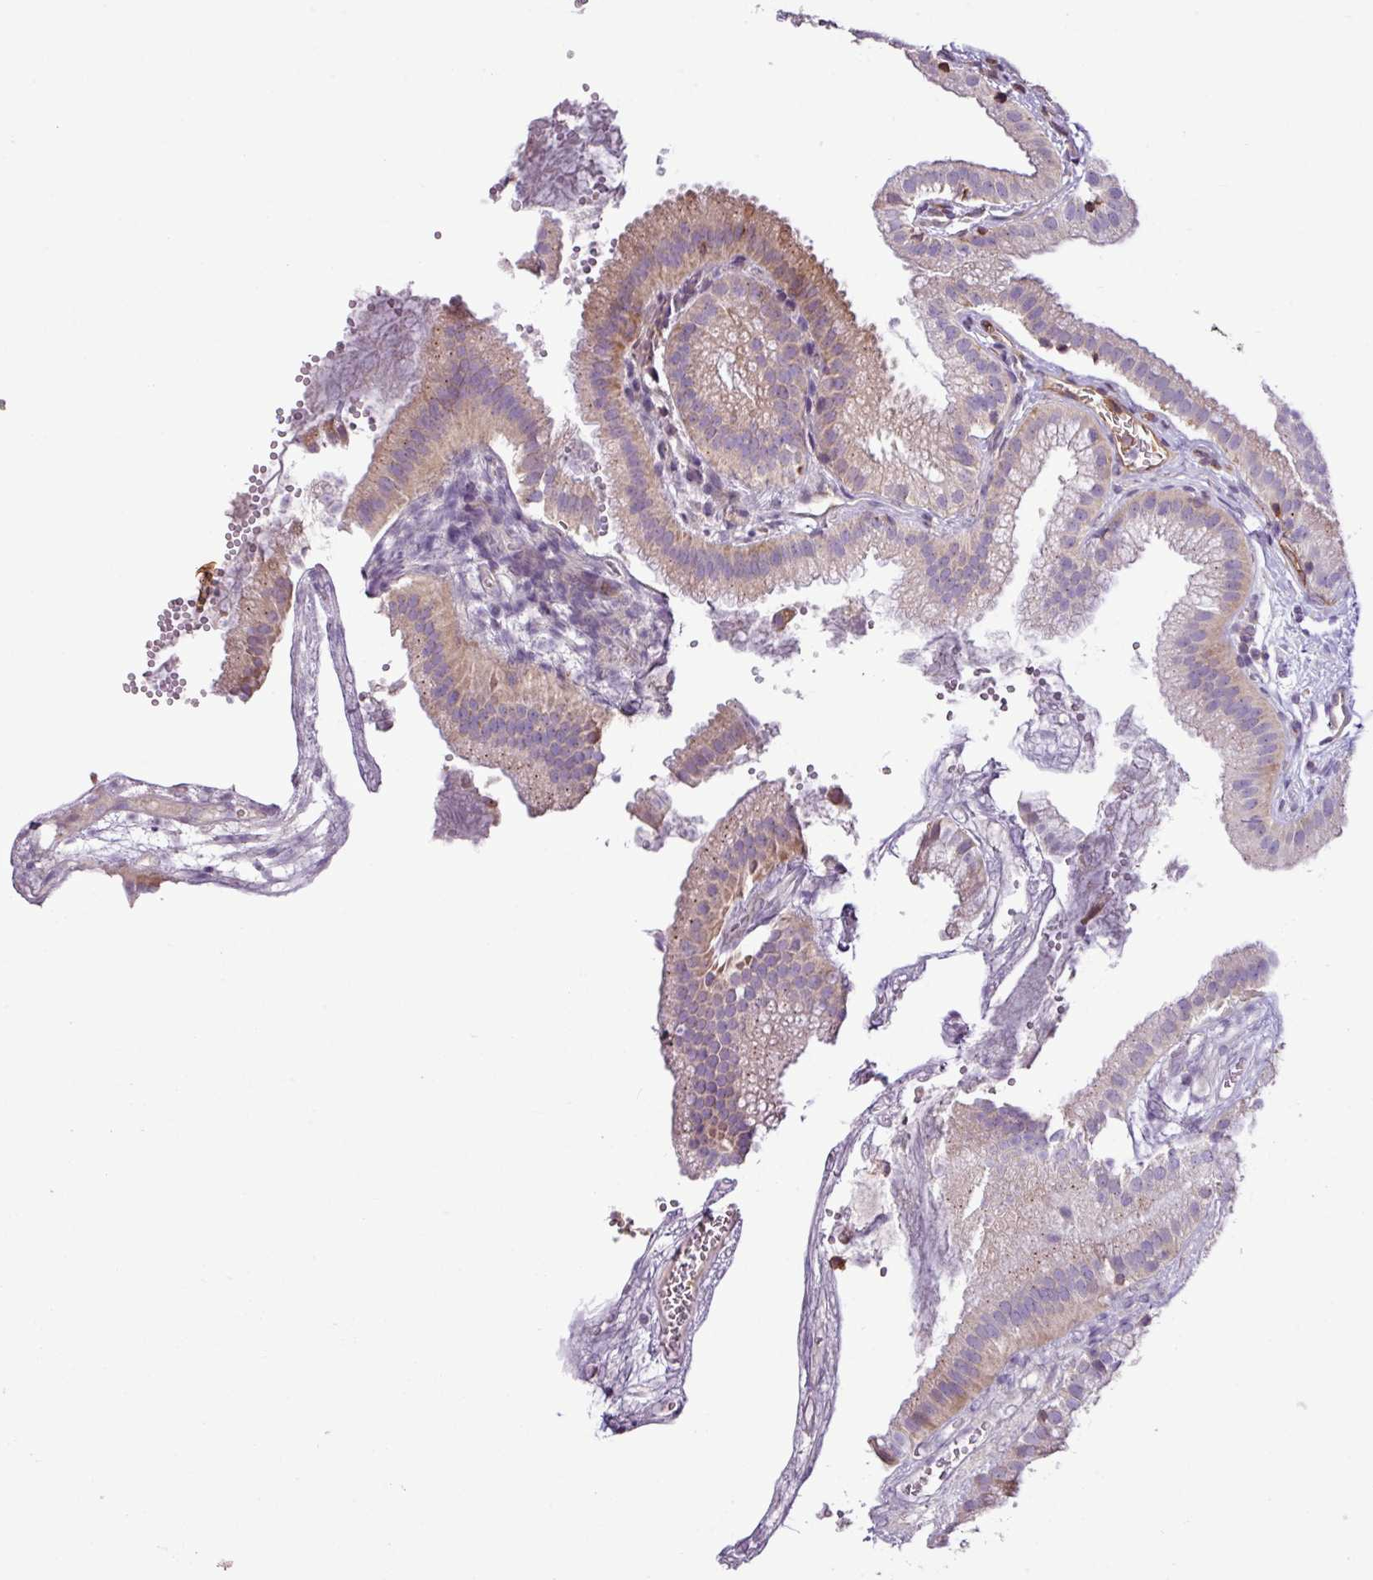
{"staining": {"intensity": "moderate", "quantity": "<25%", "location": "cytoplasmic/membranous"}, "tissue": "gallbladder", "cell_type": "Glandular cells", "image_type": "normal", "snomed": [{"axis": "morphology", "description": "Normal tissue, NOS"}, {"axis": "topography", "description": "Gallbladder"}], "caption": "DAB immunohistochemical staining of benign gallbladder demonstrates moderate cytoplasmic/membranous protein positivity in about <25% of glandular cells.", "gene": "ZNF106", "patient": {"sex": "female", "age": 63}}